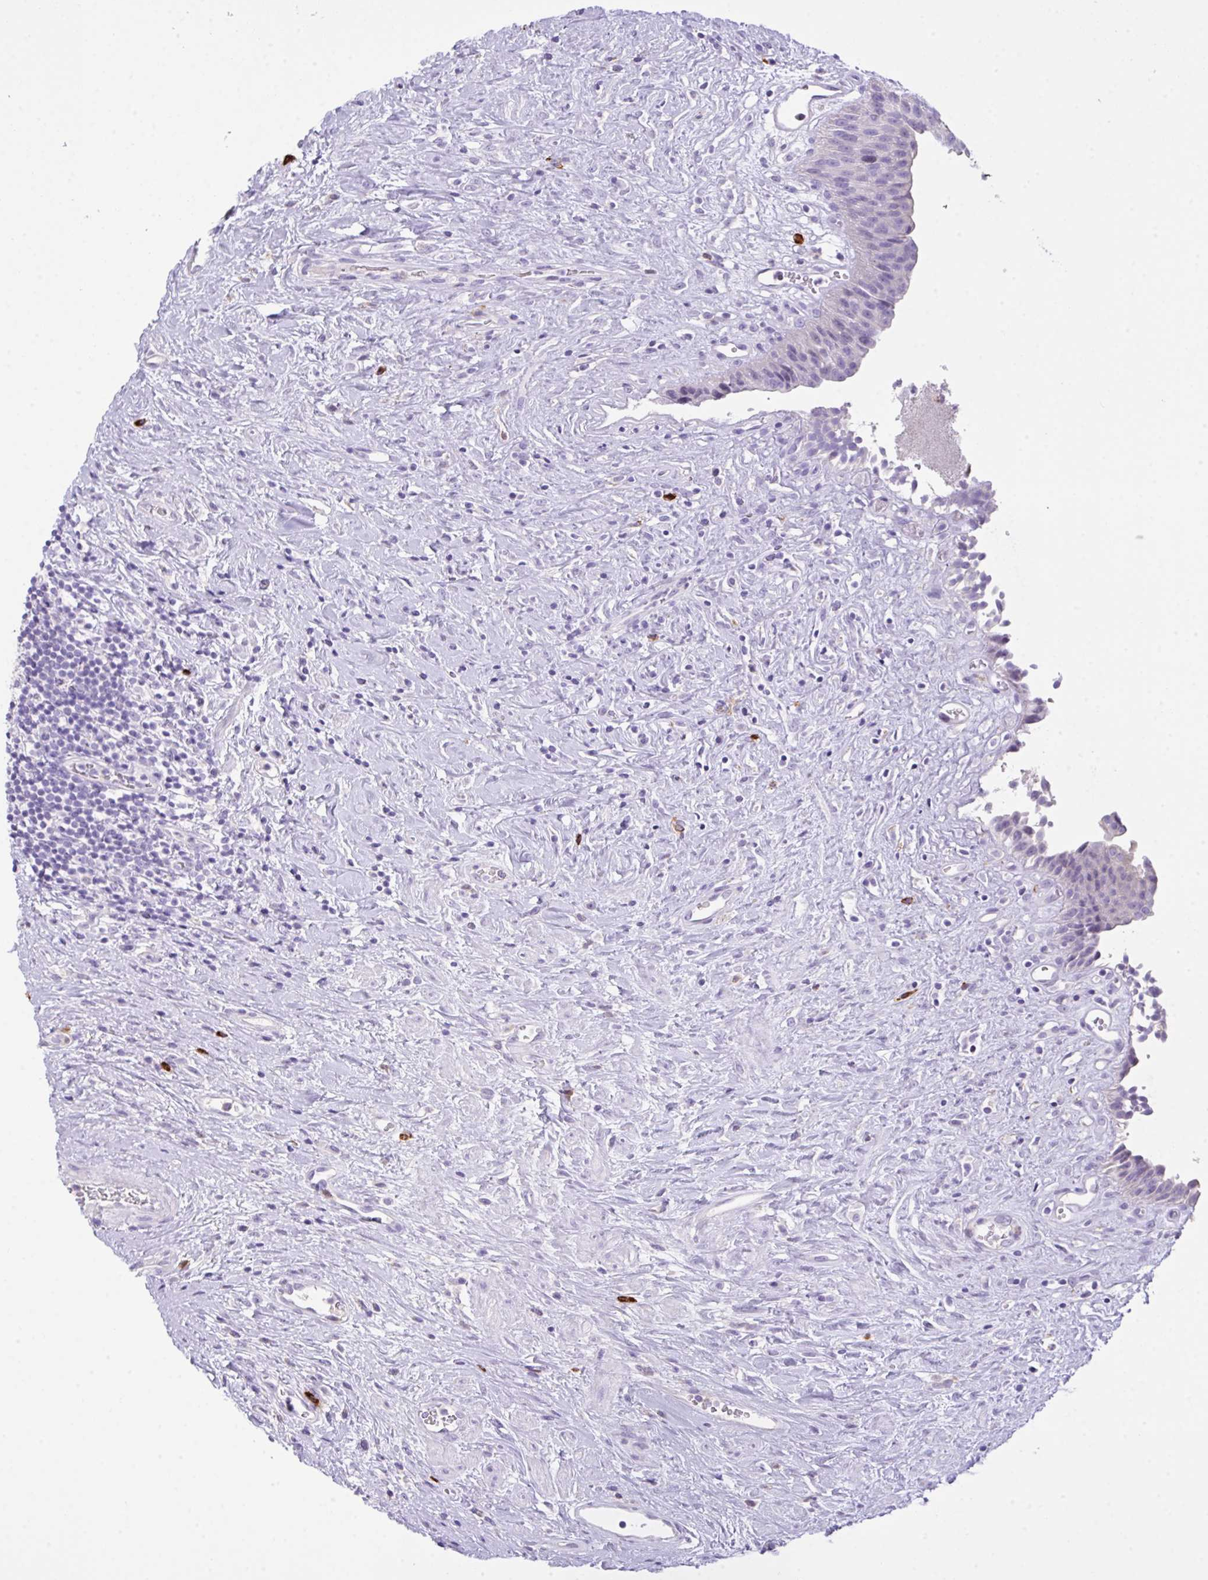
{"staining": {"intensity": "negative", "quantity": "none", "location": "none"}, "tissue": "urinary bladder", "cell_type": "Urothelial cells", "image_type": "normal", "snomed": [{"axis": "morphology", "description": "Normal tissue, NOS"}, {"axis": "topography", "description": "Urinary bladder"}], "caption": "Immunohistochemistry (IHC) micrograph of unremarkable urinary bladder: human urinary bladder stained with DAB (3,3'-diaminobenzidine) demonstrates no significant protein expression in urothelial cells.", "gene": "CST11", "patient": {"sex": "female", "age": 56}}